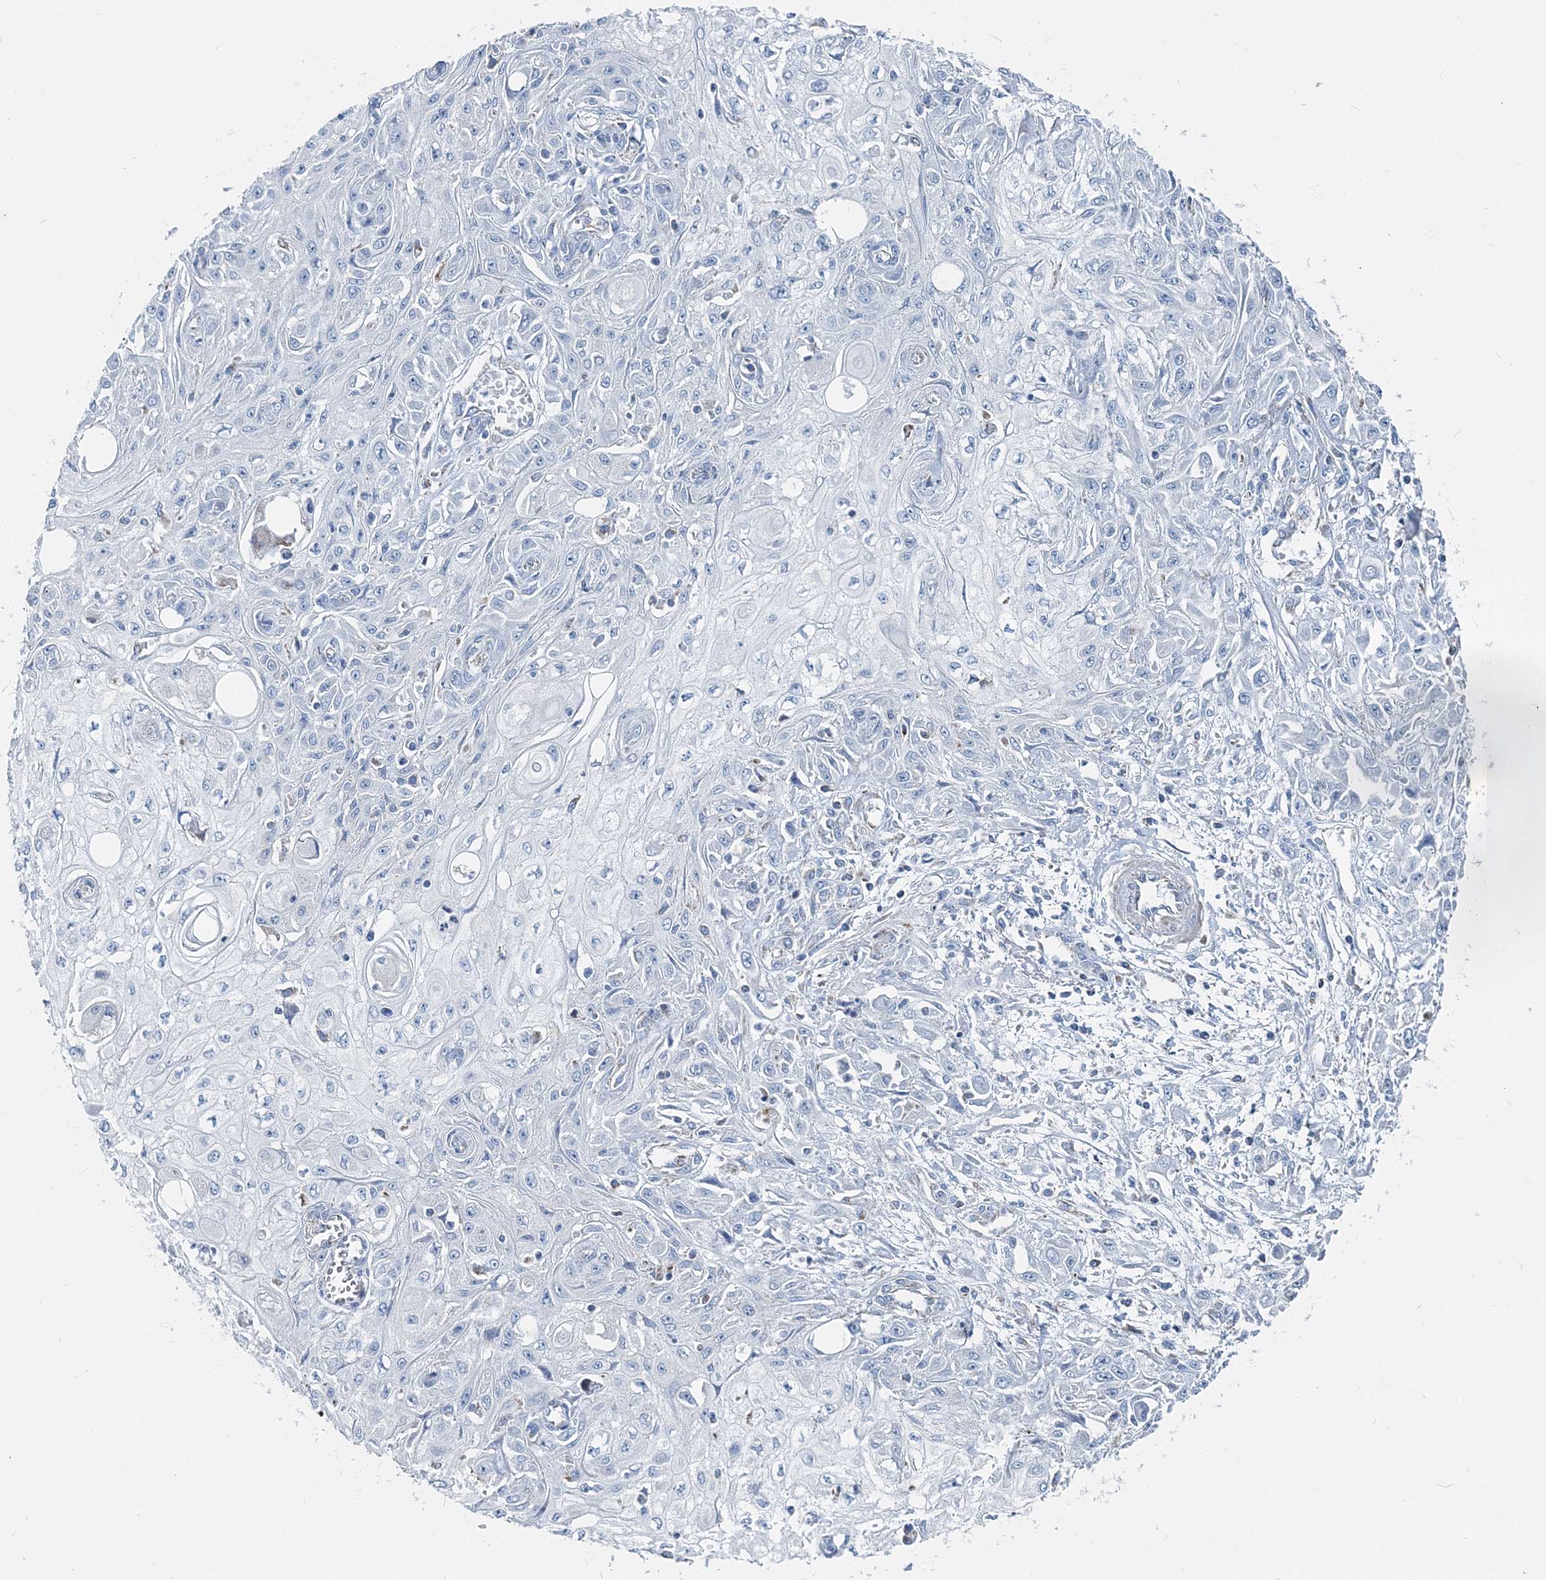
{"staining": {"intensity": "negative", "quantity": "none", "location": "none"}, "tissue": "skin cancer", "cell_type": "Tumor cells", "image_type": "cancer", "snomed": [{"axis": "morphology", "description": "Squamous cell carcinoma, NOS"}, {"axis": "morphology", "description": "Squamous cell carcinoma, metastatic, NOS"}, {"axis": "topography", "description": "Skin"}, {"axis": "topography", "description": "Lymph node"}], "caption": "The image demonstrates no staining of tumor cells in skin cancer (metastatic squamous cell carcinoma).", "gene": "GABARAPL2", "patient": {"sex": "male", "age": 75}}